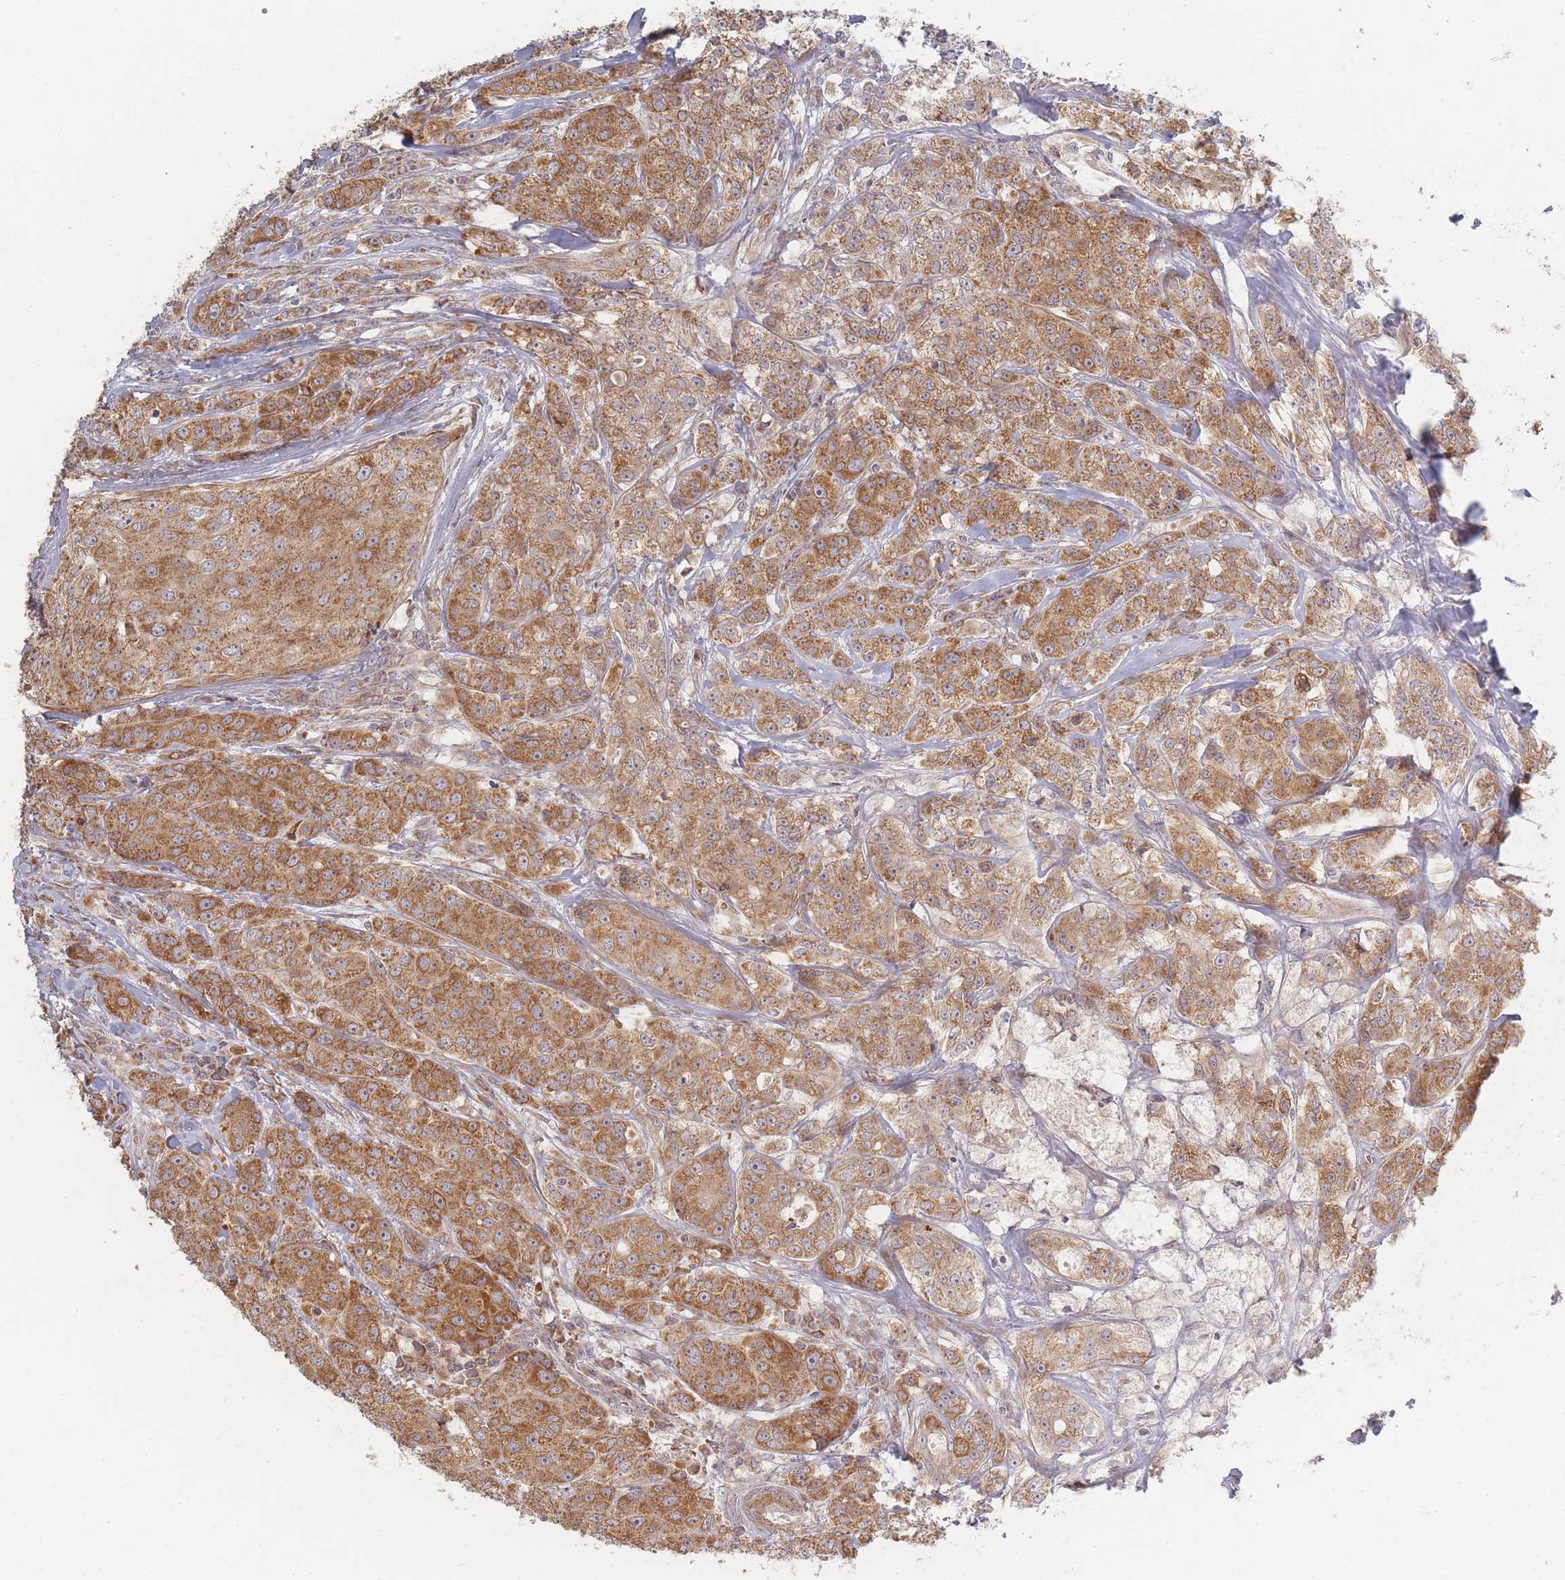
{"staining": {"intensity": "moderate", "quantity": ">75%", "location": "cytoplasmic/membranous"}, "tissue": "breast cancer", "cell_type": "Tumor cells", "image_type": "cancer", "snomed": [{"axis": "morphology", "description": "Duct carcinoma"}, {"axis": "topography", "description": "Breast"}], "caption": "IHC of breast cancer (intraductal carcinoma) demonstrates medium levels of moderate cytoplasmic/membranous positivity in about >75% of tumor cells.", "gene": "MRPS6", "patient": {"sex": "female", "age": 43}}